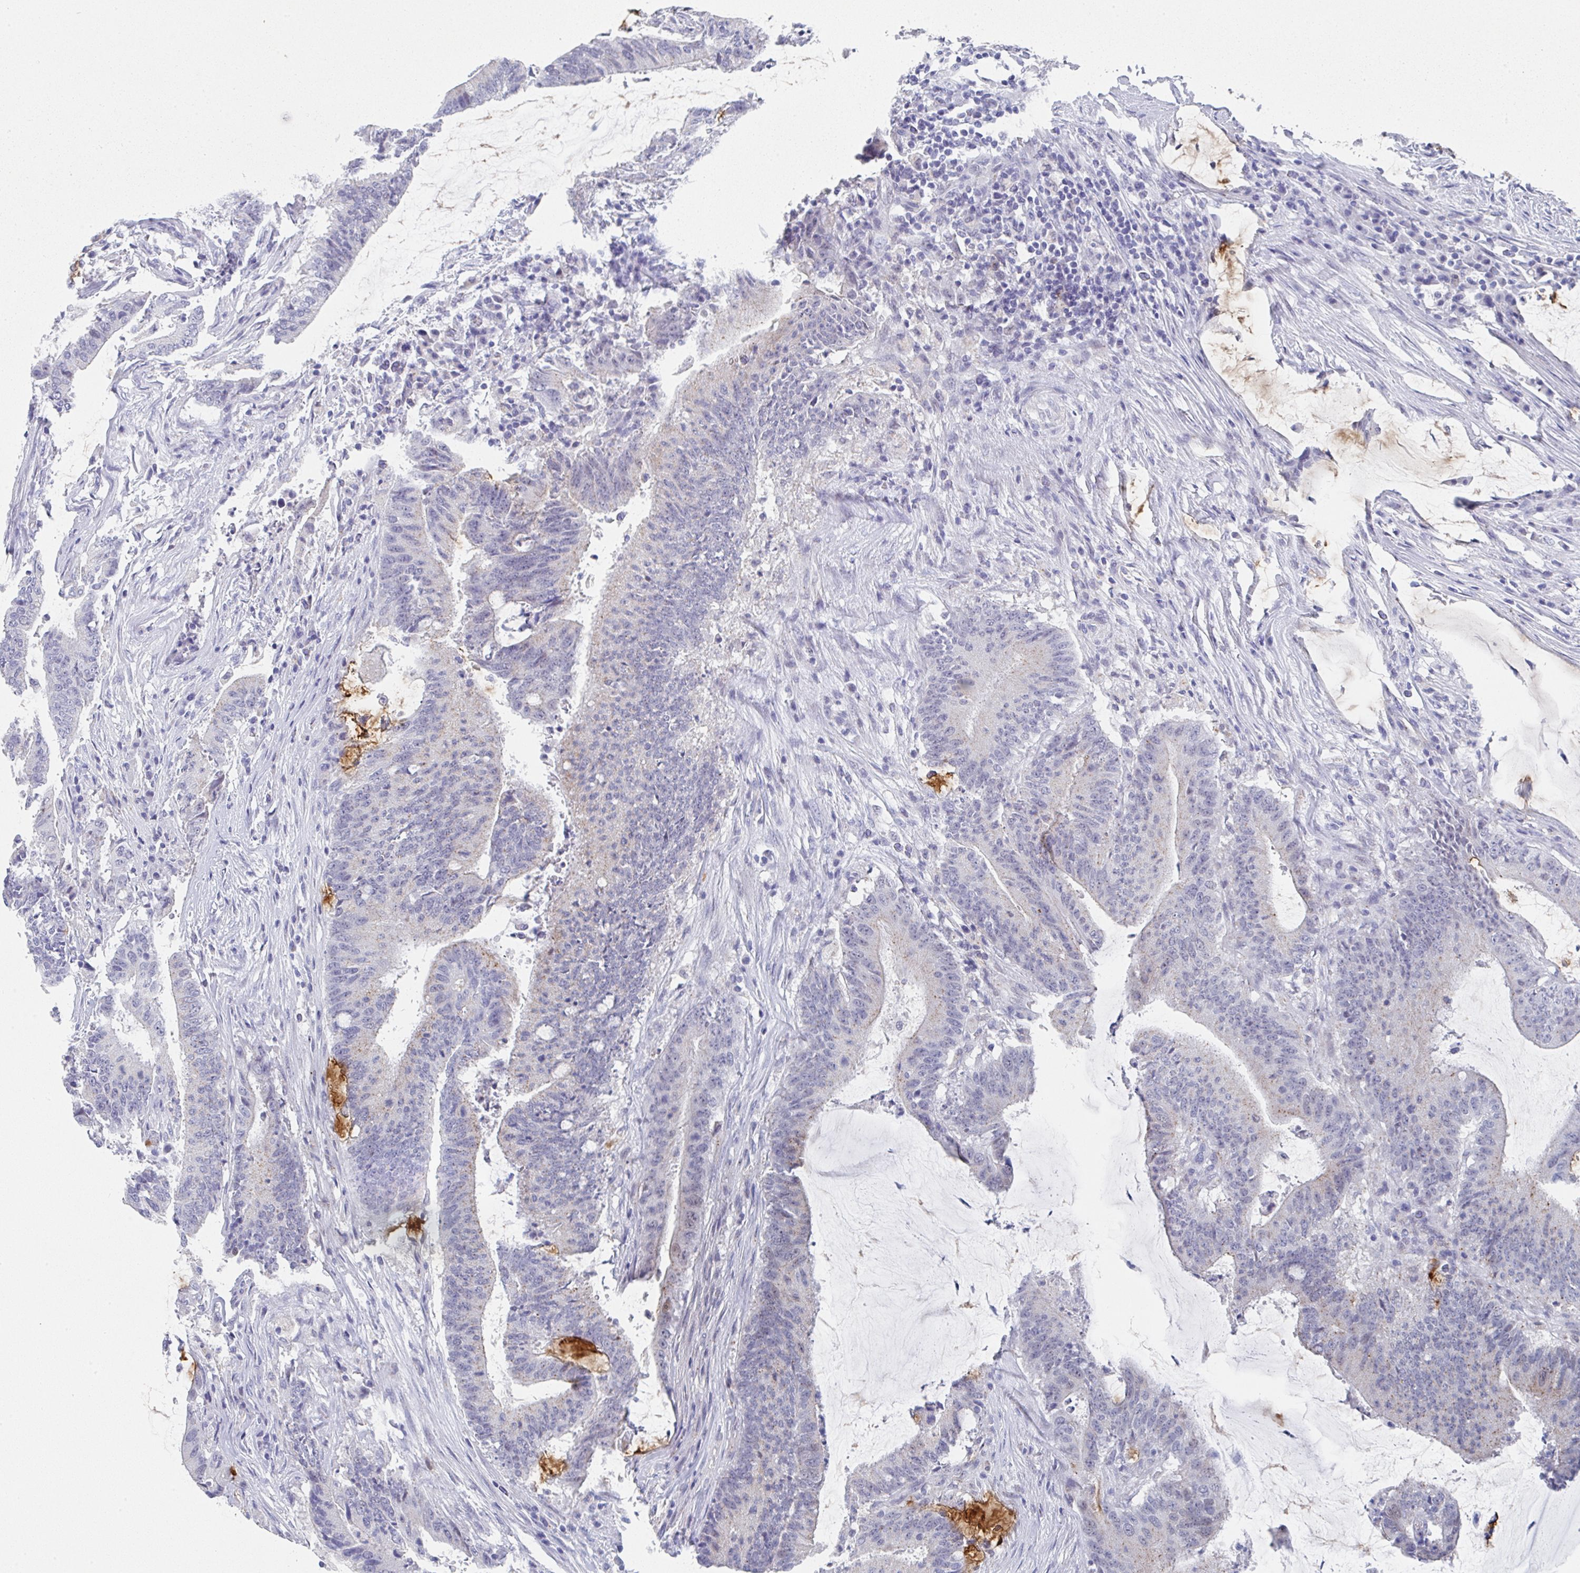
{"staining": {"intensity": "negative", "quantity": "none", "location": "none"}, "tissue": "colorectal cancer", "cell_type": "Tumor cells", "image_type": "cancer", "snomed": [{"axis": "morphology", "description": "Adenocarcinoma, NOS"}, {"axis": "topography", "description": "Colon"}], "caption": "DAB (3,3'-diaminobenzidine) immunohistochemical staining of human adenocarcinoma (colorectal) displays no significant staining in tumor cells. Nuclei are stained in blue.", "gene": "TNFRSF8", "patient": {"sex": "female", "age": 43}}